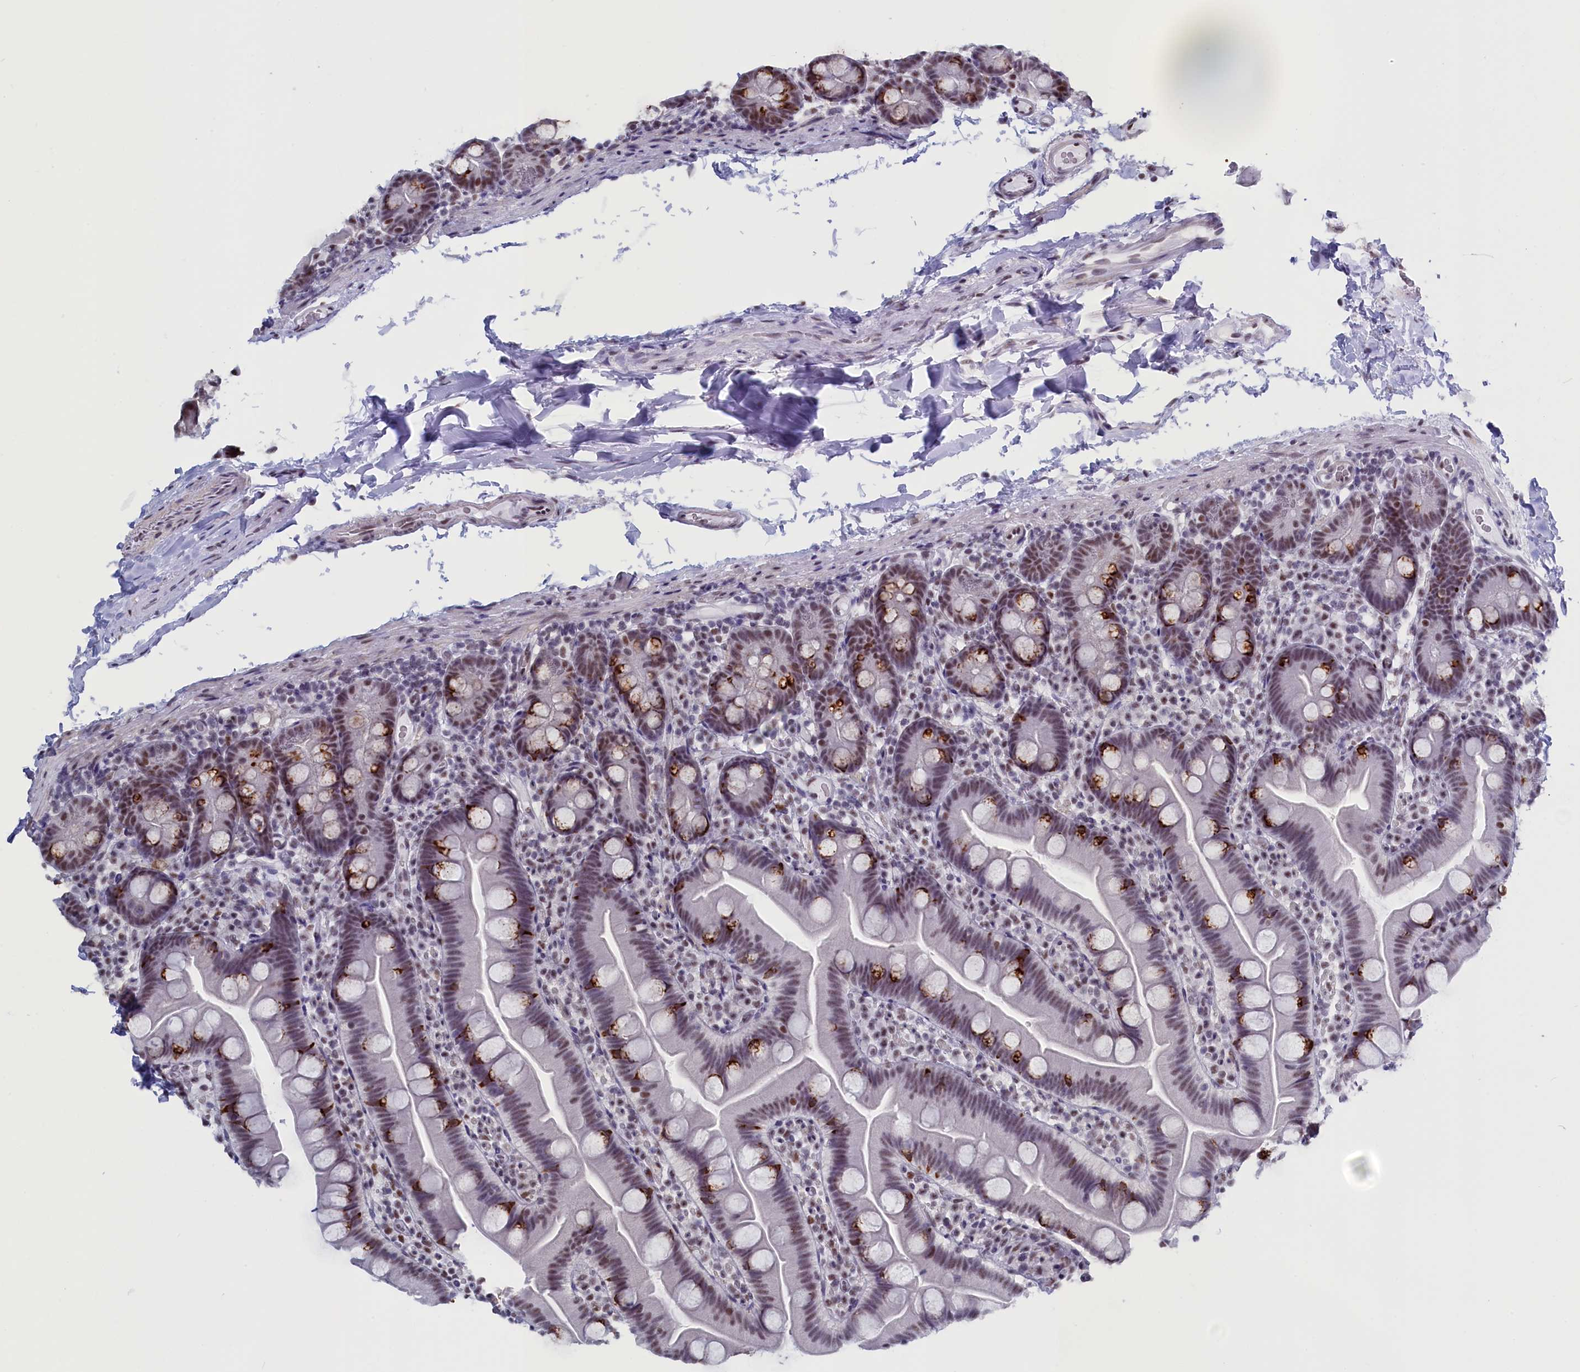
{"staining": {"intensity": "moderate", "quantity": "25%-75%", "location": "cytoplasmic/membranous,nuclear"}, "tissue": "small intestine", "cell_type": "Glandular cells", "image_type": "normal", "snomed": [{"axis": "morphology", "description": "Normal tissue, NOS"}, {"axis": "topography", "description": "Small intestine"}], "caption": "A photomicrograph showing moderate cytoplasmic/membranous,nuclear expression in approximately 25%-75% of glandular cells in normal small intestine, as visualized by brown immunohistochemical staining.", "gene": "CD2BP2", "patient": {"sex": "female", "age": 68}}